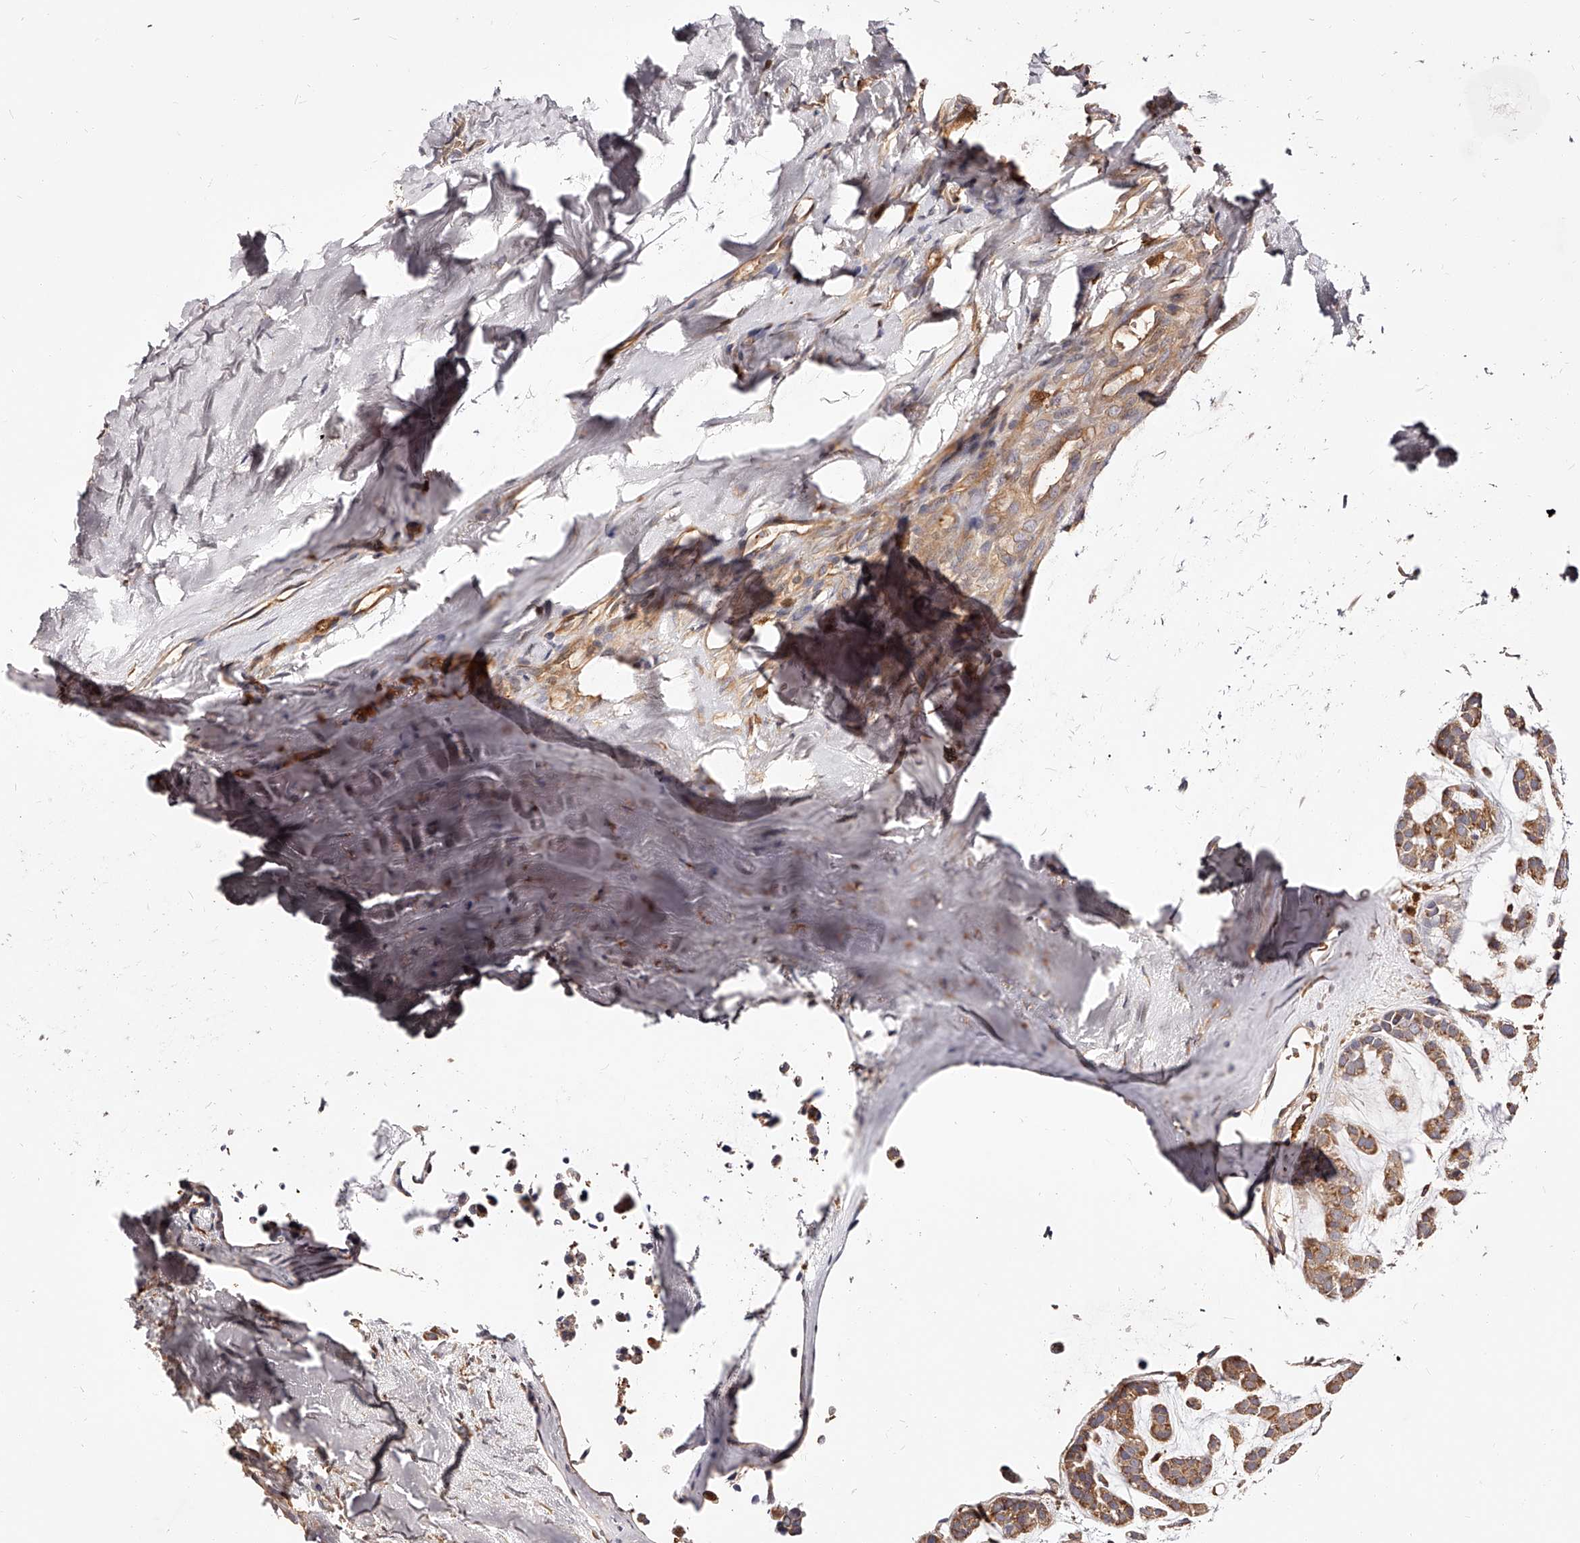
{"staining": {"intensity": "moderate", "quantity": ">75%", "location": "cytoplasmic/membranous"}, "tissue": "head and neck cancer", "cell_type": "Tumor cells", "image_type": "cancer", "snomed": [{"axis": "morphology", "description": "Adenocarcinoma, NOS"}, {"axis": "morphology", "description": "Adenoma, NOS"}, {"axis": "topography", "description": "Head-Neck"}], "caption": "Protein analysis of head and neck cancer tissue exhibits moderate cytoplasmic/membranous expression in approximately >75% of tumor cells.", "gene": "LAP3", "patient": {"sex": "female", "age": 55}}